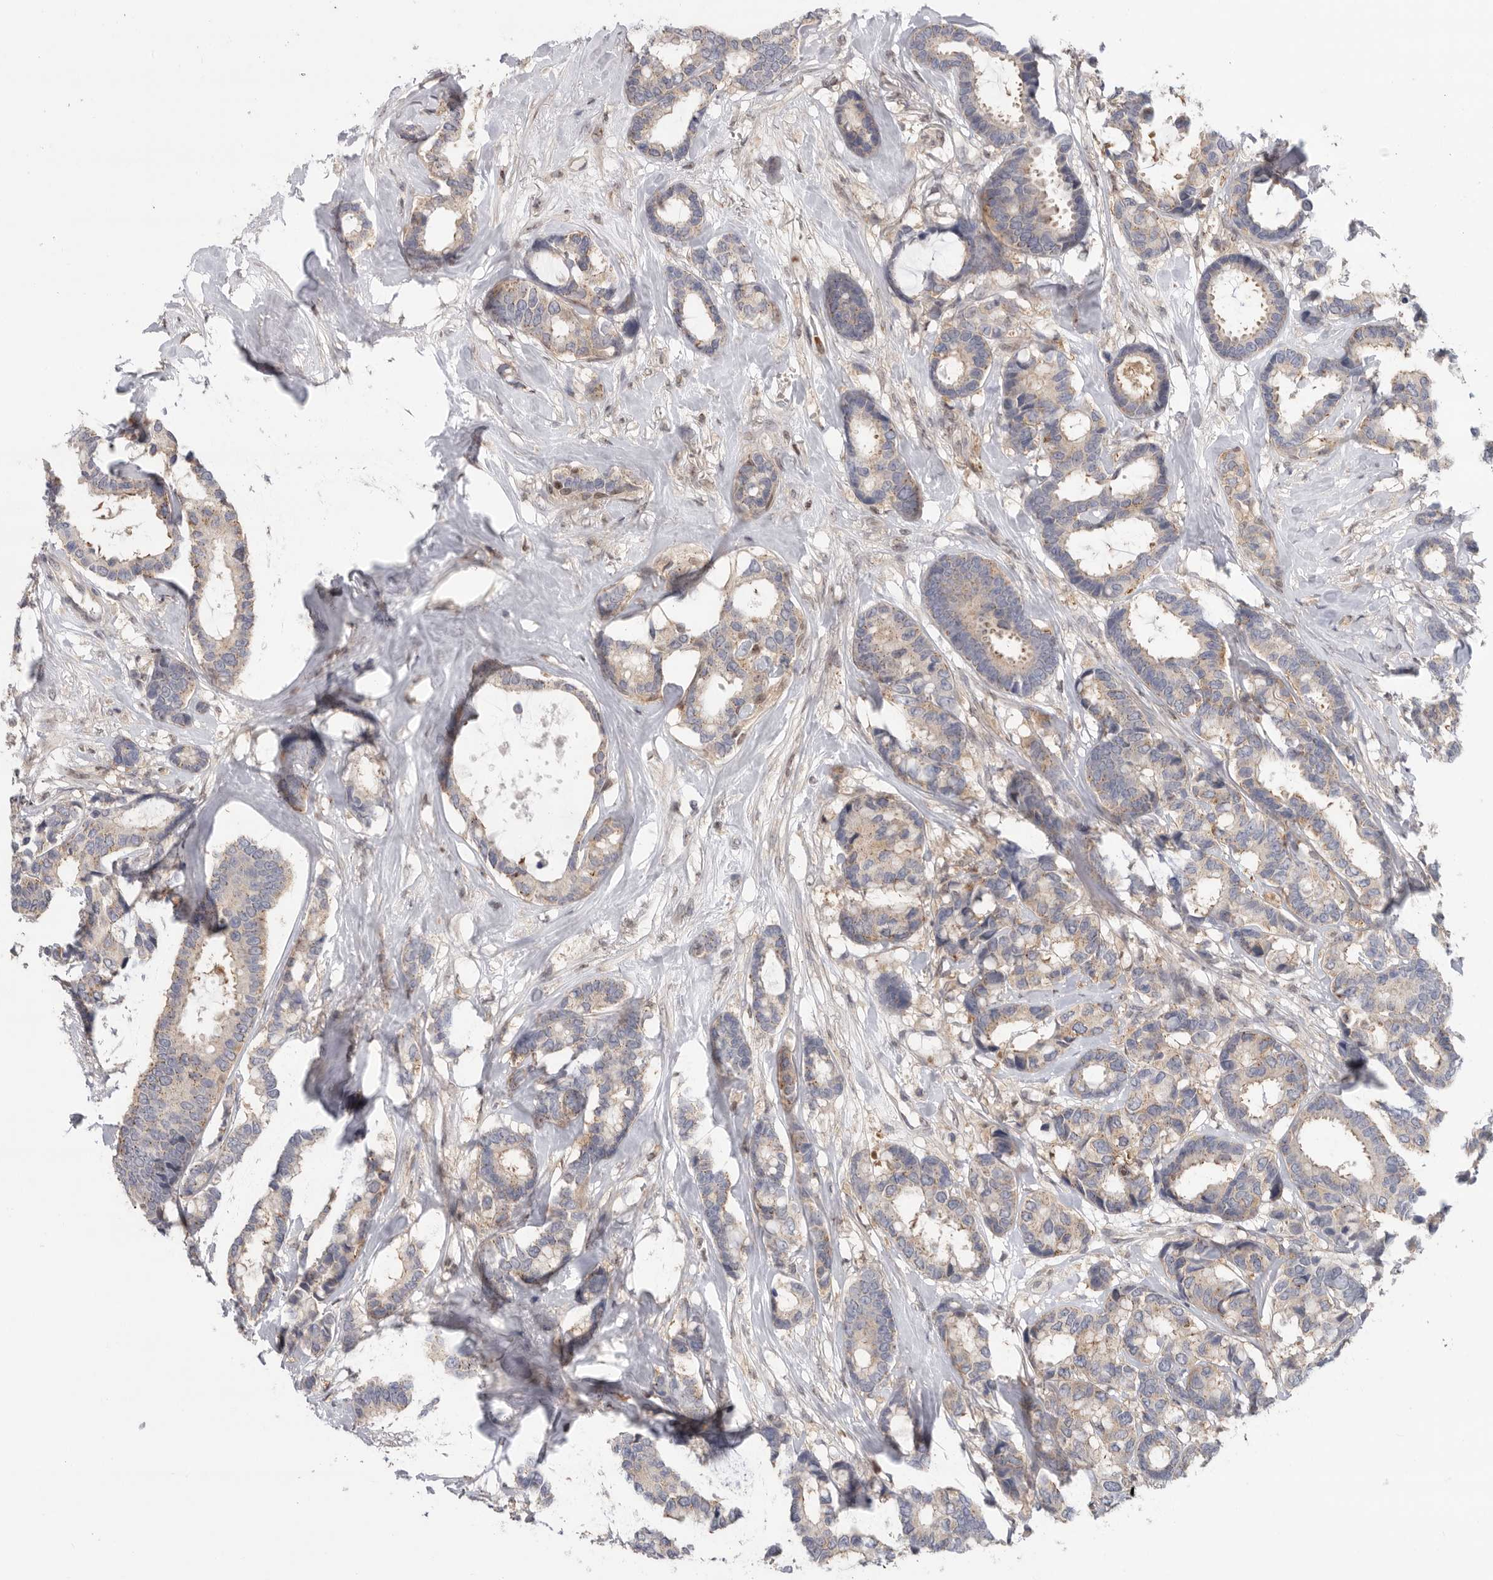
{"staining": {"intensity": "weak", "quantity": ">75%", "location": "cytoplasmic/membranous"}, "tissue": "breast cancer", "cell_type": "Tumor cells", "image_type": "cancer", "snomed": [{"axis": "morphology", "description": "Duct carcinoma"}, {"axis": "topography", "description": "Breast"}], "caption": "A micrograph showing weak cytoplasmic/membranous positivity in approximately >75% of tumor cells in invasive ductal carcinoma (breast), as visualized by brown immunohistochemical staining.", "gene": "KLK5", "patient": {"sex": "female", "age": 87}}